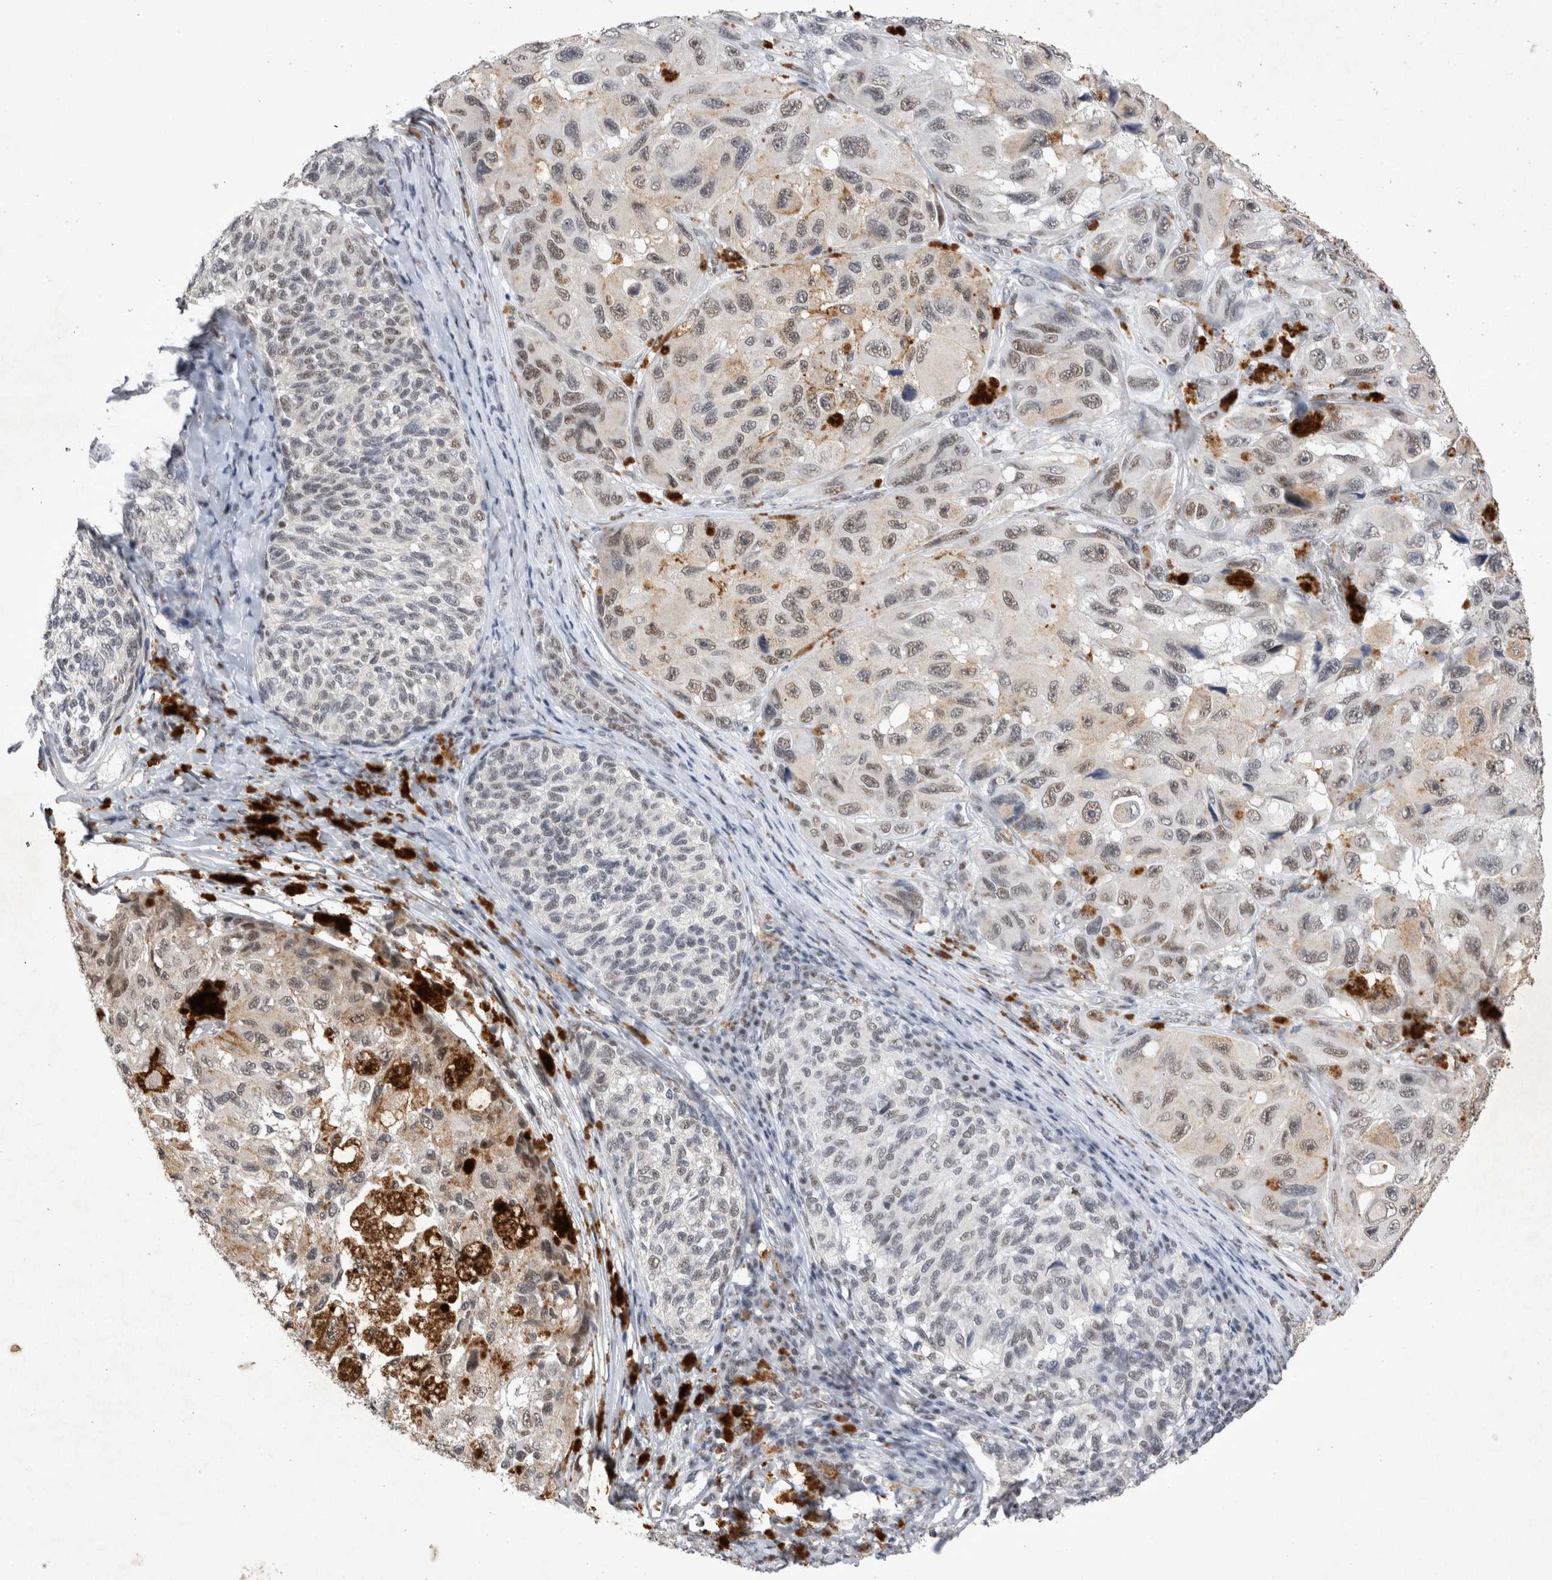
{"staining": {"intensity": "weak", "quantity": "25%-75%", "location": "nuclear"}, "tissue": "melanoma", "cell_type": "Tumor cells", "image_type": "cancer", "snomed": [{"axis": "morphology", "description": "Malignant melanoma, NOS"}, {"axis": "topography", "description": "Skin"}], "caption": "Malignant melanoma tissue demonstrates weak nuclear positivity in about 25%-75% of tumor cells, visualized by immunohistochemistry.", "gene": "RBM6", "patient": {"sex": "female", "age": 73}}